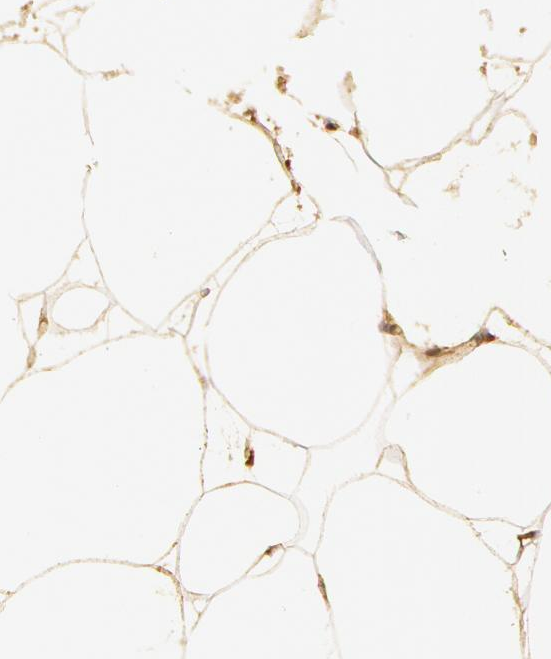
{"staining": {"intensity": "weak", "quantity": "25%-75%", "location": "cytoplasmic/membranous"}, "tissue": "adipose tissue", "cell_type": "Adipocytes", "image_type": "normal", "snomed": [{"axis": "morphology", "description": "Normal tissue, NOS"}, {"axis": "morphology", "description": "Duct carcinoma"}, {"axis": "topography", "description": "Breast"}, {"axis": "topography", "description": "Adipose tissue"}], "caption": "A micrograph showing weak cytoplasmic/membranous staining in about 25%-75% of adipocytes in benign adipose tissue, as visualized by brown immunohistochemical staining.", "gene": "ASCC2", "patient": {"sex": "female", "age": 37}}